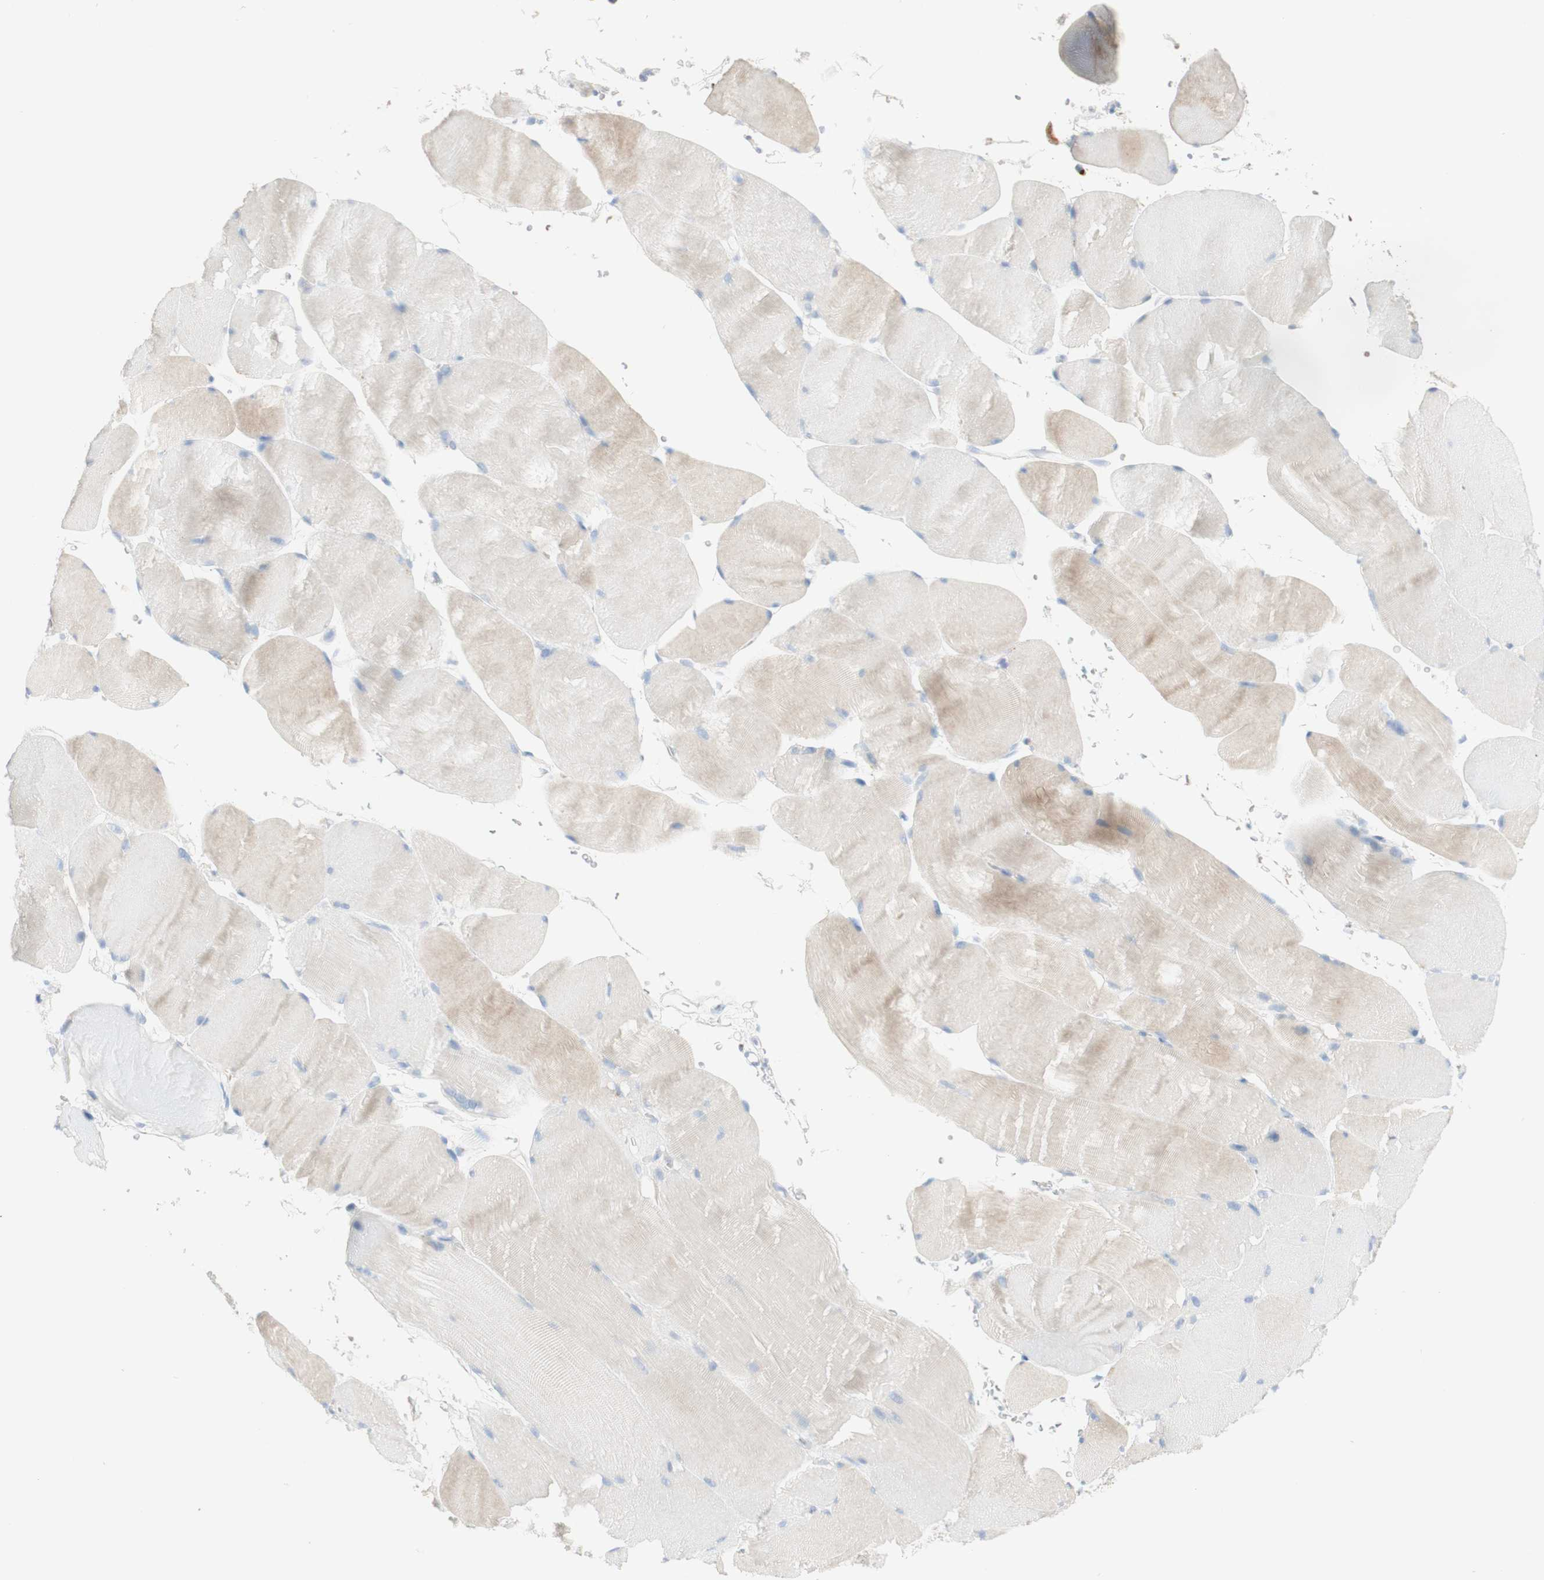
{"staining": {"intensity": "weak", "quantity": ">75%", "location": "cytoplasmic/membranous"}, "tissue": "skeletal muscle", "cell_type": "Myocytes", "image_type": "normal", "snomed": [{"axis": "morphology", "description": "Normal tissue, NOS"}, {"axis": "topography", "description": "Skin"}, {"axis": "topography", "description": "Skeletal muscle"}], "caption": "A histopathology image of skeletal muscle stained for a protein exhibits weak cytoplasmic/membranous brown staining in myocytes. (DAB IHC, brown staining for protein, blue staining for nuclei).", "gene": "MANEA", "patient": {"sex": "male", "age": 83}}